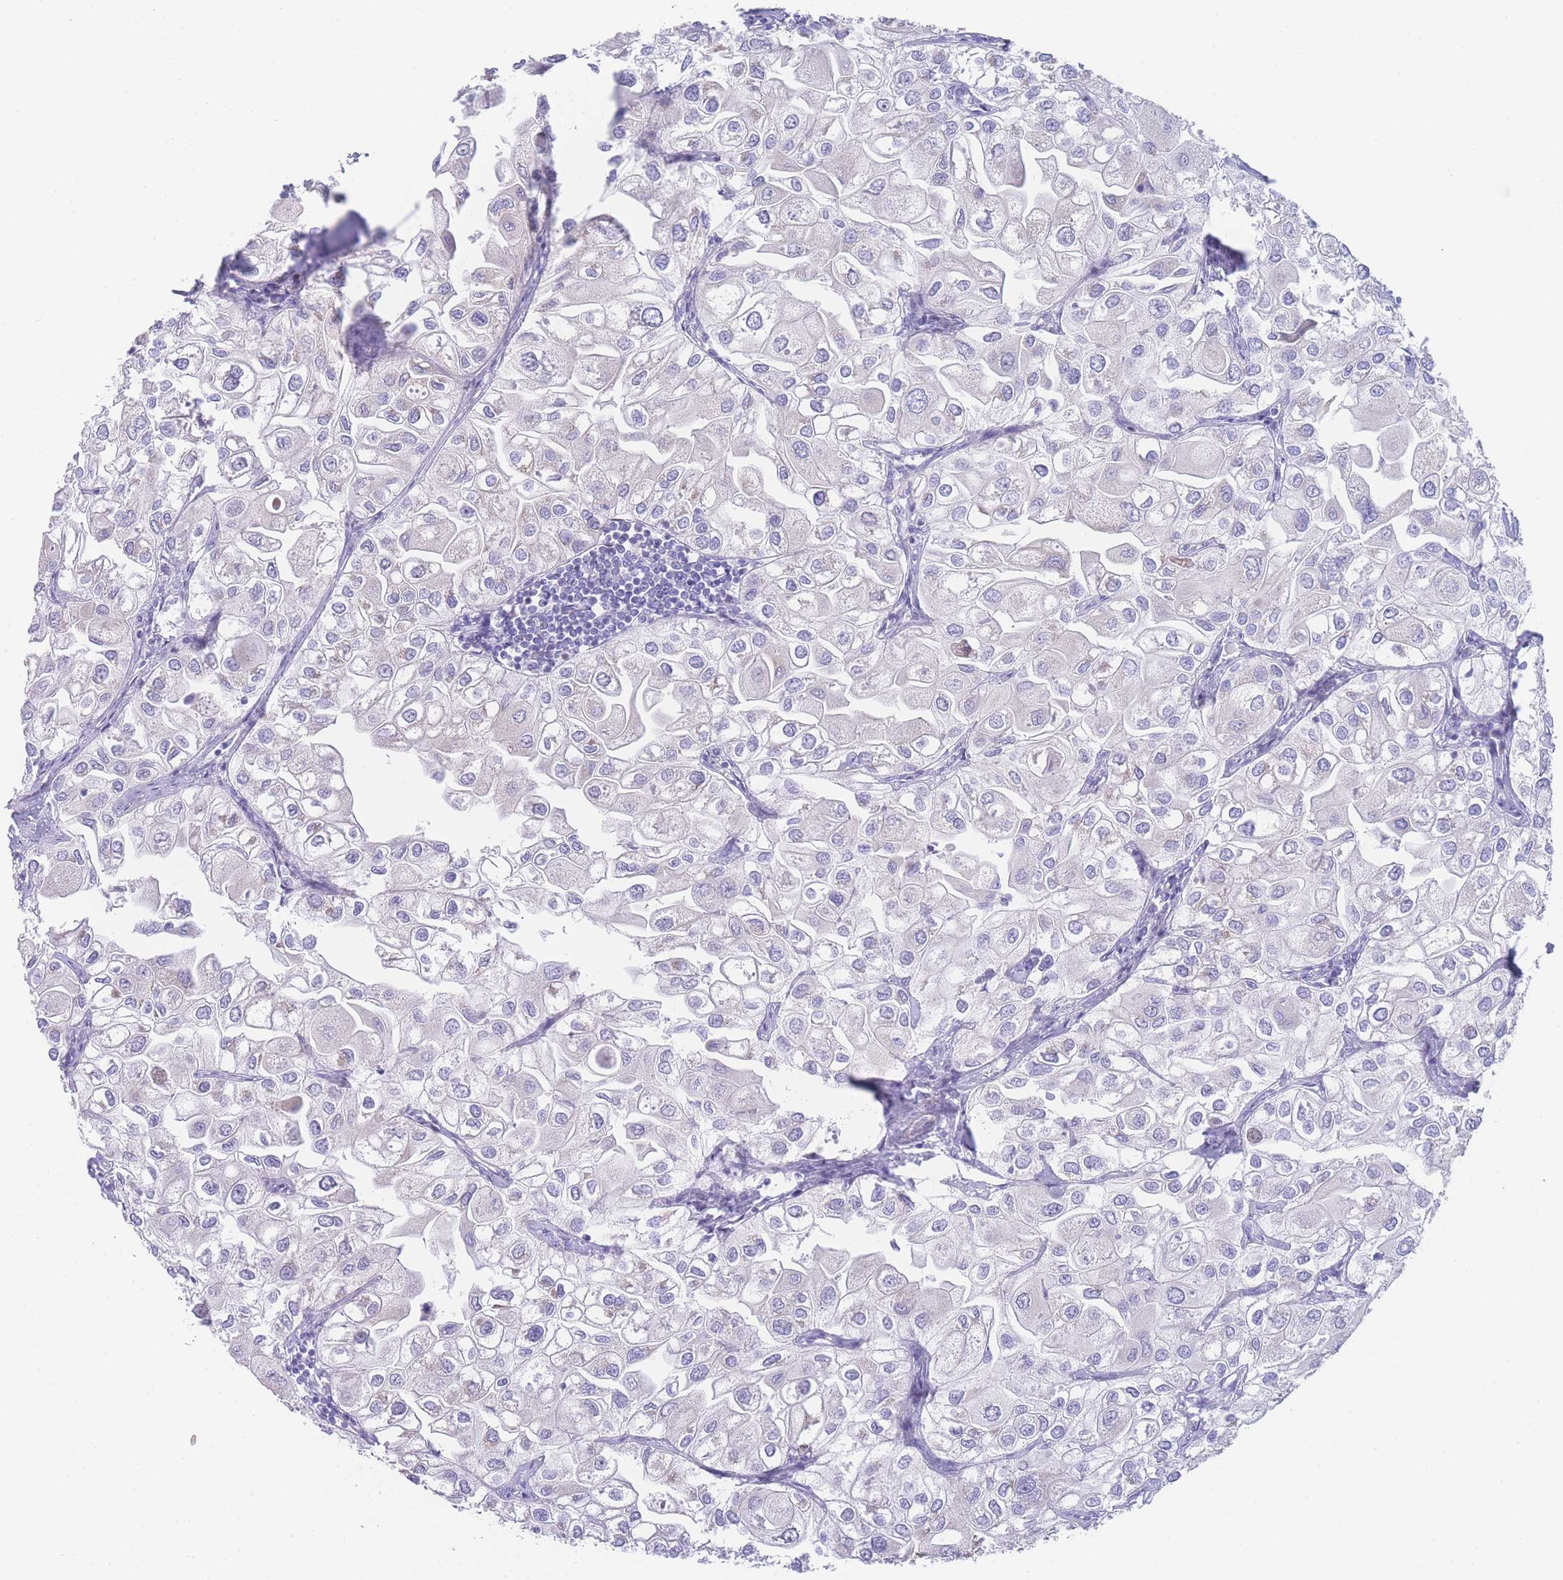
{"staining": {"intensity": "negative", "quantity": "none", "location": "none"}, "tissue": "urothelial cancer", "cell_type": "Tumor cells", "image_type": "cancer", "snomed": [{"axis": "morphology", "description": "Urothelial carcinoma, High grade"}, {"axis": "topography", "description": "Urinary bladder"}], "caption": "DAB immunohistochemical staining of urothelial cancer reveals no significant staining in tumor cells. Brightfield microscopy of immunohistochemistry stained with DAB (brown) and hematoxylin (blue), captured at high magnification.", "gene": "GPAM", "patient": {"sex": "male", "age": 64}}